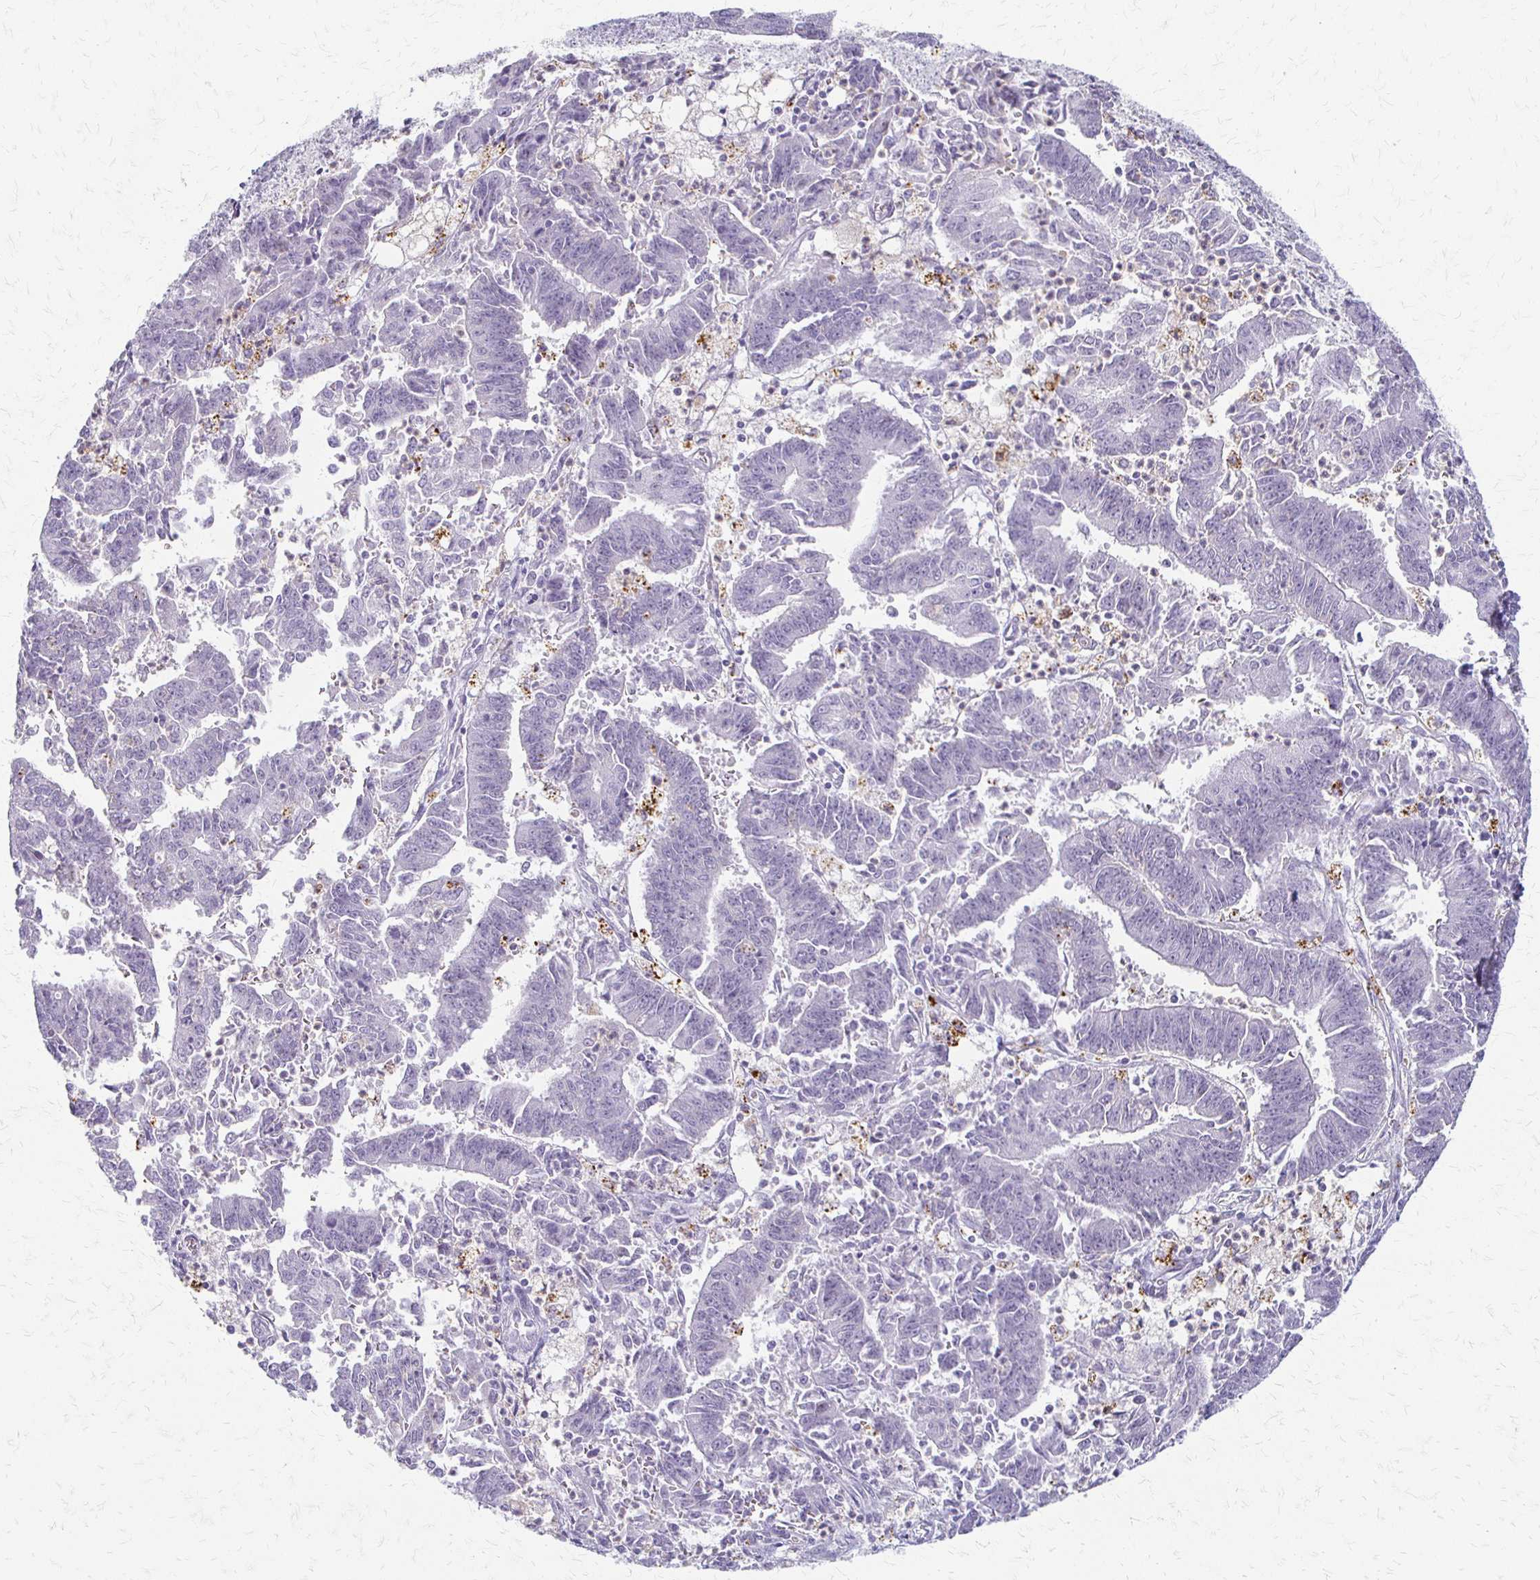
{"staining": {"intensity": "negative", "quantity": "none", "location": "none"}, "tissue": "endometrial cancer", "cell_type": "Tumor cells", "image_type": "cancer", "snomed": [{"axis": "morphology", "description": "Adenocarcinoma, NOS"}, {"axis": "topography", "description": "Endometrium"}], "caption": "Immunohistochemical staining of human endometrial cancer (adenocarcinoma) displays no significant expression in tumor cells.", "gene": "ACP5", "patient": {"sex": "female", "age": 73}}